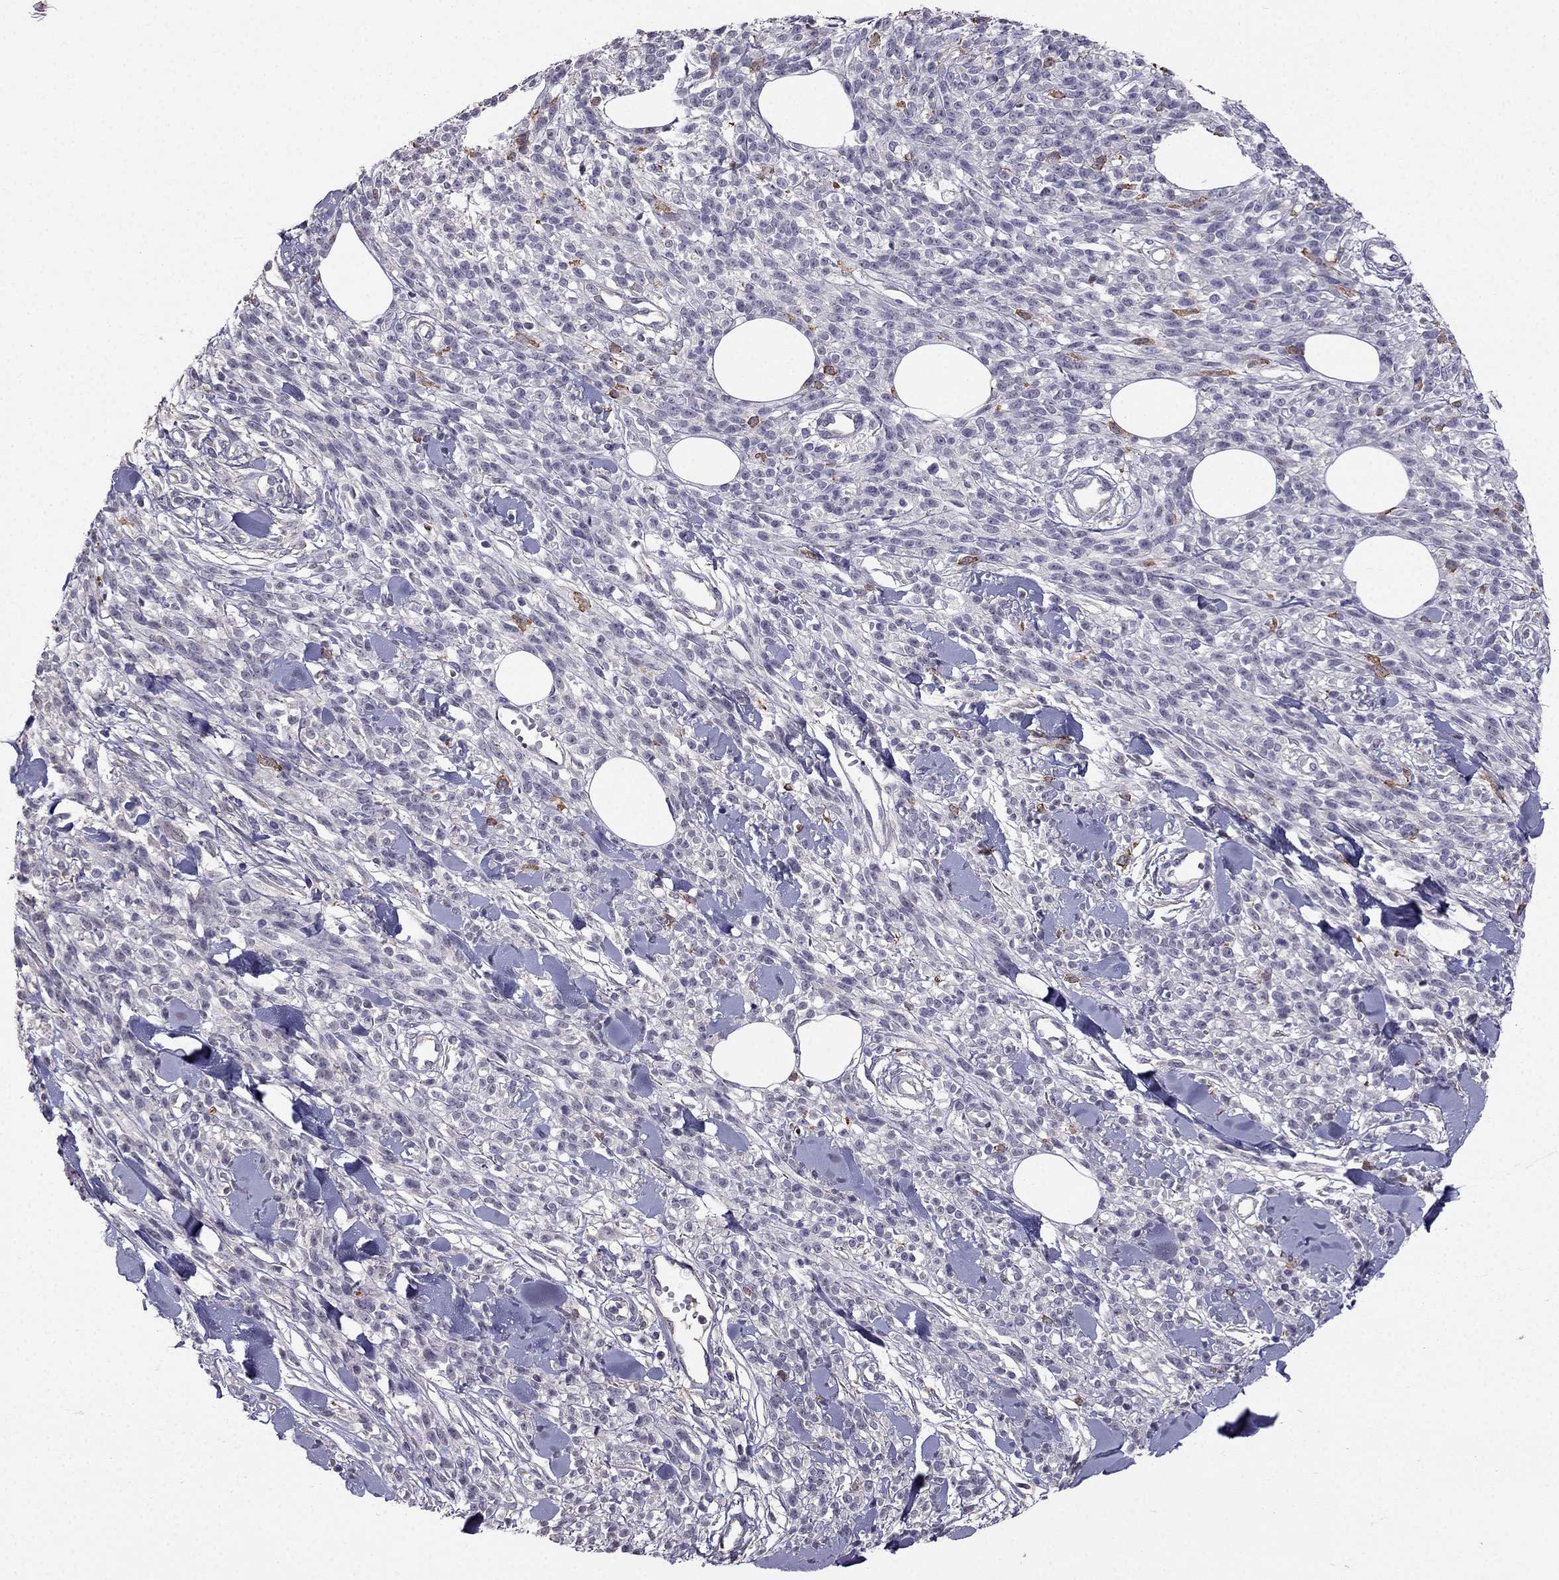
{"staining": {"intensity": "negative", "quantity": "none", "location": "none"}, "tissue": "melanoma", "cell_type": "Tumor cells", "image_type": "cancer", "snomed": [{"axis": "morphology", "description": "Malignant melanoma, NOS"}, {"axis": "topography", "description": "Skin"}, {"axis": "topography", "description": "Skin of trunk"}], "caption": "IHC image of malignant melanoma stained for a protein (brown), which exhibits no expression in tumor cells.", "gene": "HSFX1", "patient": {"sex": "male", "age": 74}}